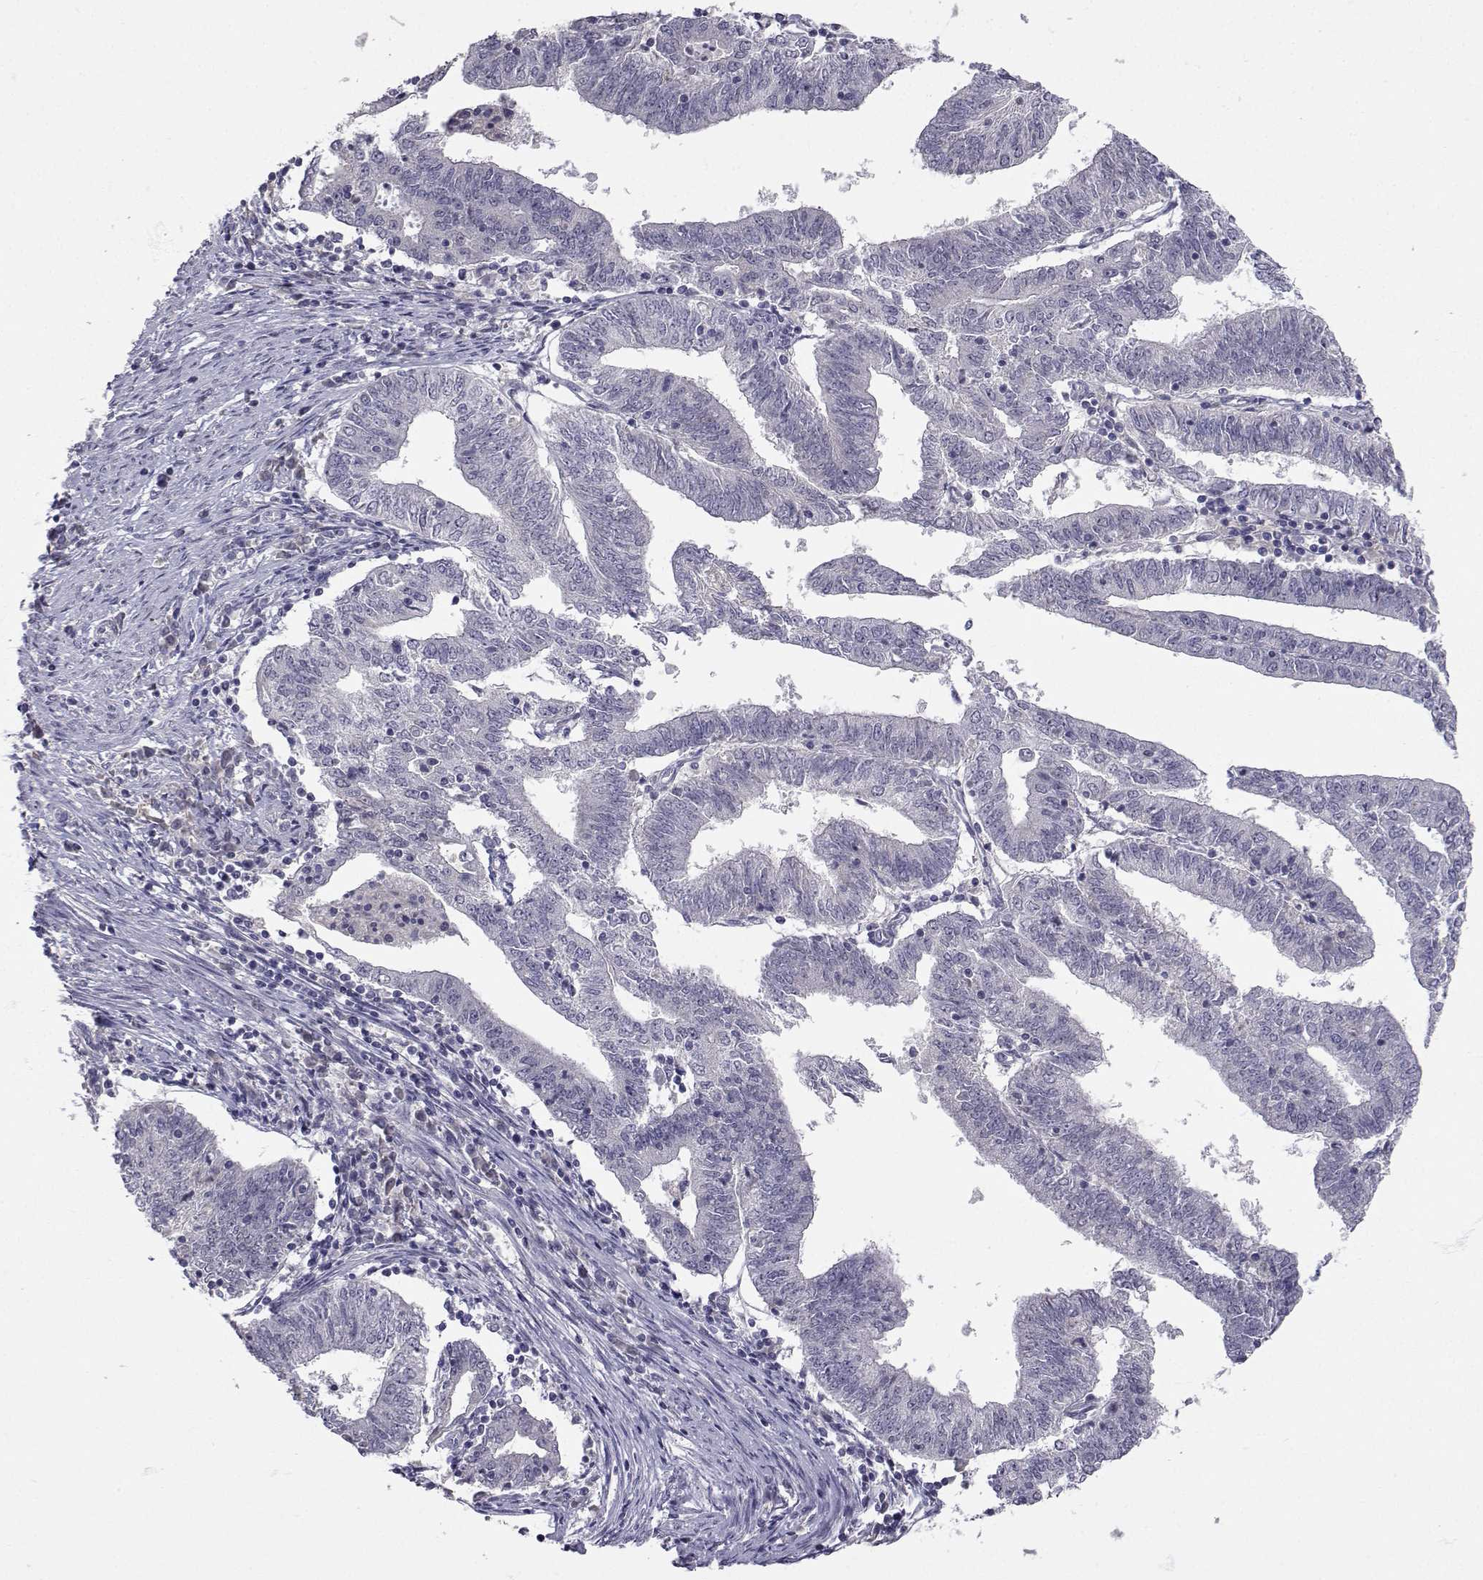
{"staining": {"intensity": "negative", "quantity": "none", "location": "none"}, "tissue": "endometrial cancer", "cell_type": "Tumor cells", "image_type": "cancer", "snomed": [{"axis": "morphology", "description": "Adenocarcinoma, NOS"}, {"axis": "topography", "description": "Endometrium"}], "caption": "The photomicrograph exhibits no significant expression in tumor cells of adenocarcinoma (endometrial).", "gene": "SLC6A3", "patient": {"sex": "female", "age": 82}}